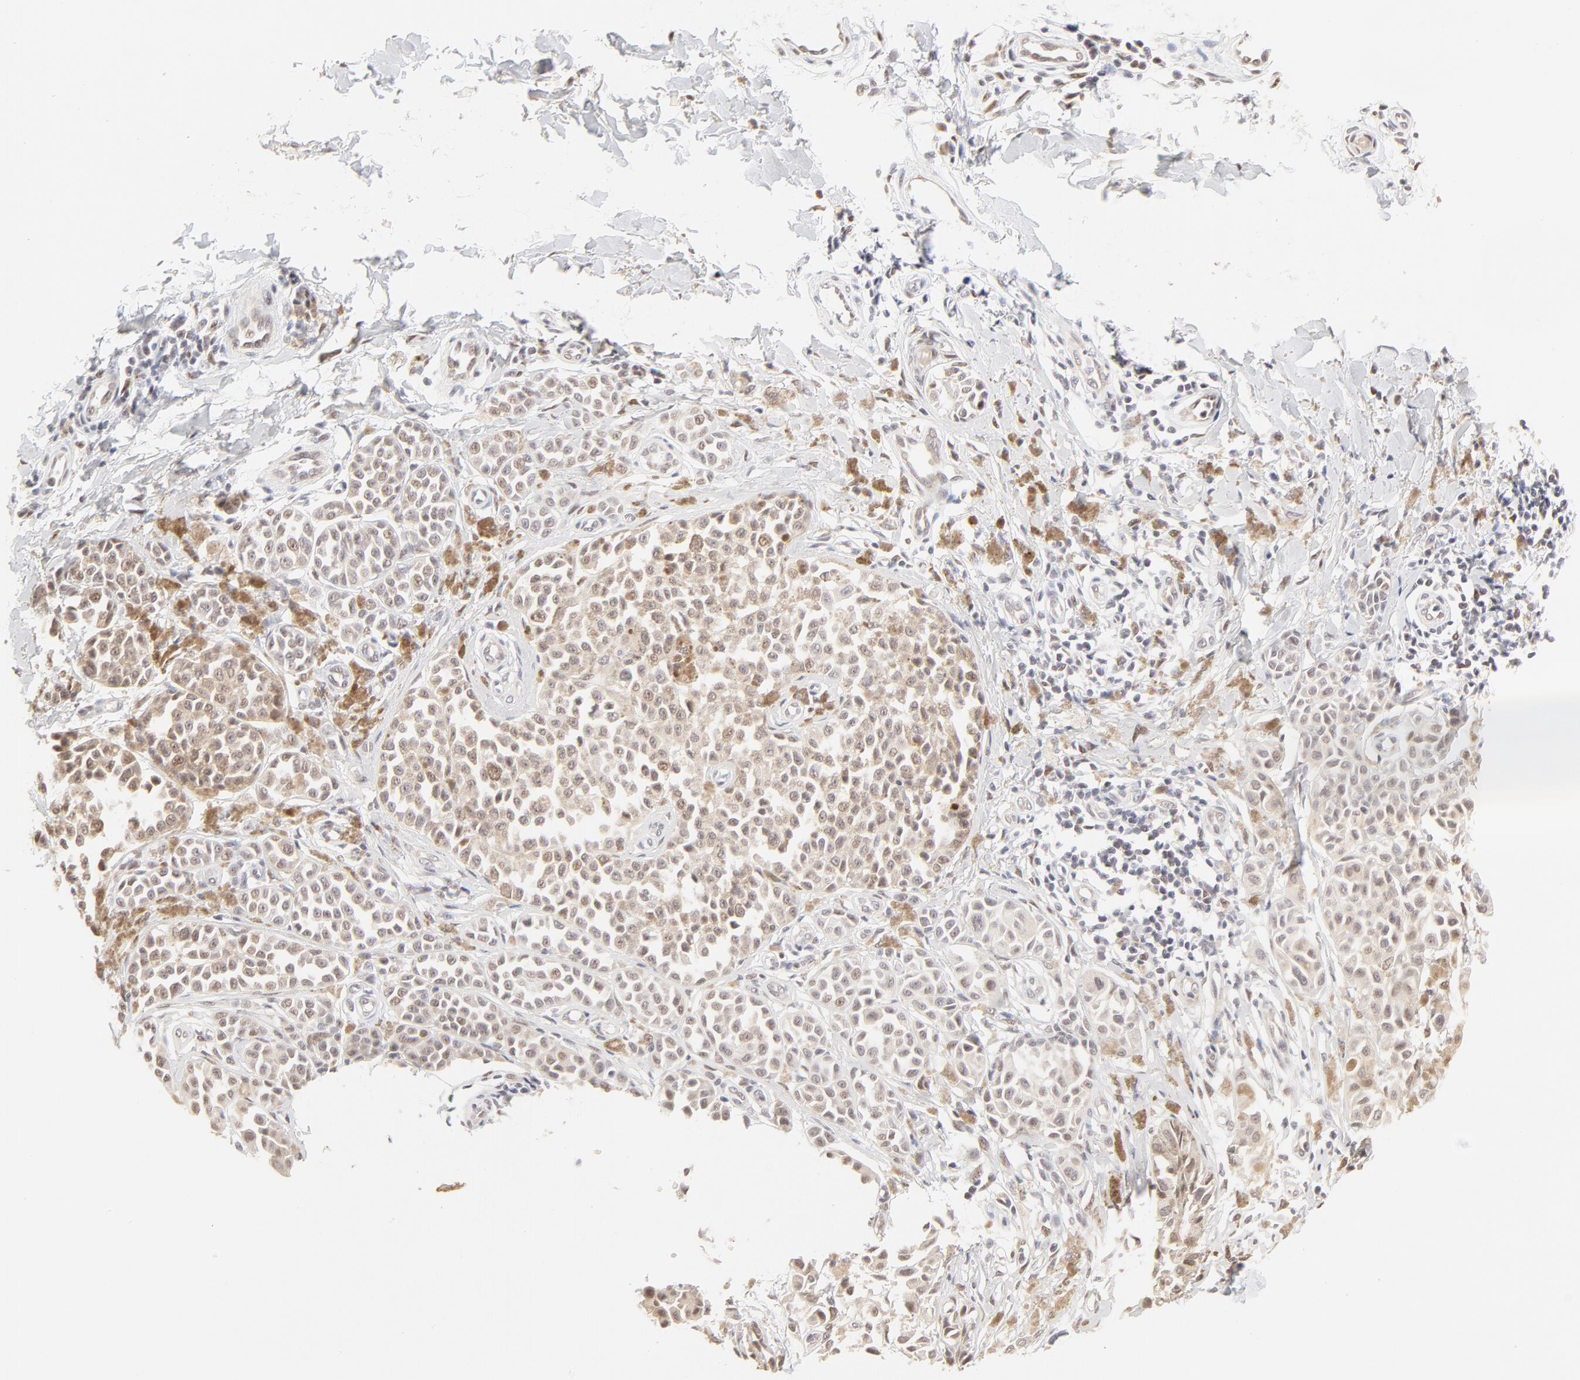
{"staining": {"intensity": "weak", "quantity": "<25%", "location": "nuclear"}, "tissue": "melanoma", "cell_type": "Tumor cells", "image_type": "cancer", "snomed": [{"axis": "morphology", "description": "Malignant melanoma, NOS"}, {"axis": "topography", "description": "Skin"}], "caption": "Immunohistochemistry (IHC) photomicrograph of human melanoma stained for a protein (brown), which demonstrates no positivity in tumor cells. Brightfield microscopy of immunohistochemistry stained with DAB (brown) and hematoxylin (blue), captured at high magnification.", "gene": "PBX3", "patient": {"sex": "female", "age": 38}}